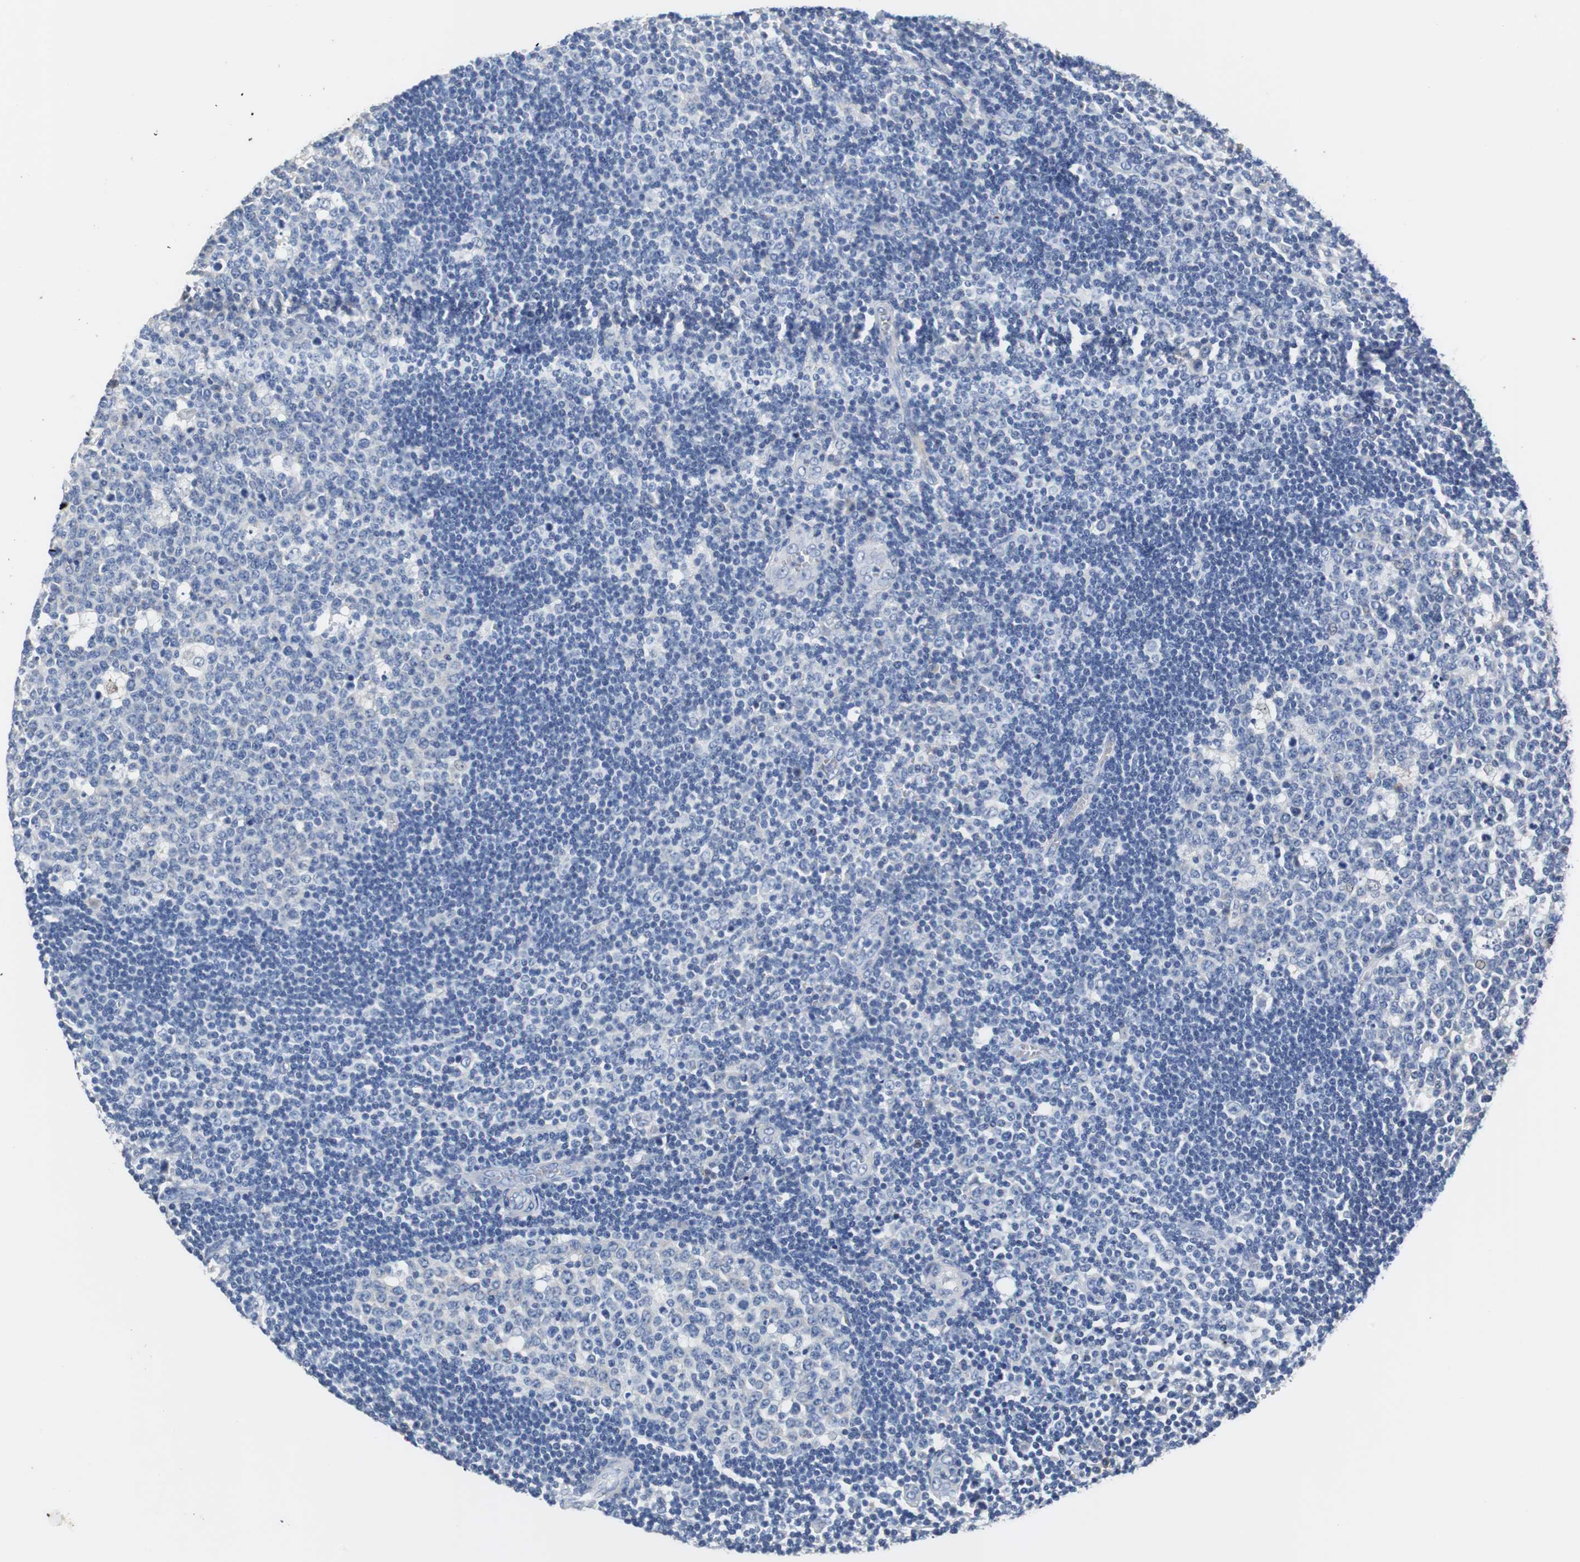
{"staining": {"intensity": "negative", "quantity": "none", "location": "none"}, "tissue": "lymph node", "cell_type": "Germinal center cells", "image_type": "normal", "snomed": [{"axis": "morphology", "description": "Normal tissue, NOS"}, {"axis": "topography", "description": "Lymph node"}, {"axis": "topography", "description": "Salivary gland"}], "caption": "Immunohistochemistry (IHC) micrograph of benign human lymph node stained for a protein (brown), which shows no staining in germinal center cells. Nuclei are stained in blue.", "gene": "PCK1", "patient": {"sex": "male", "age": 8}}